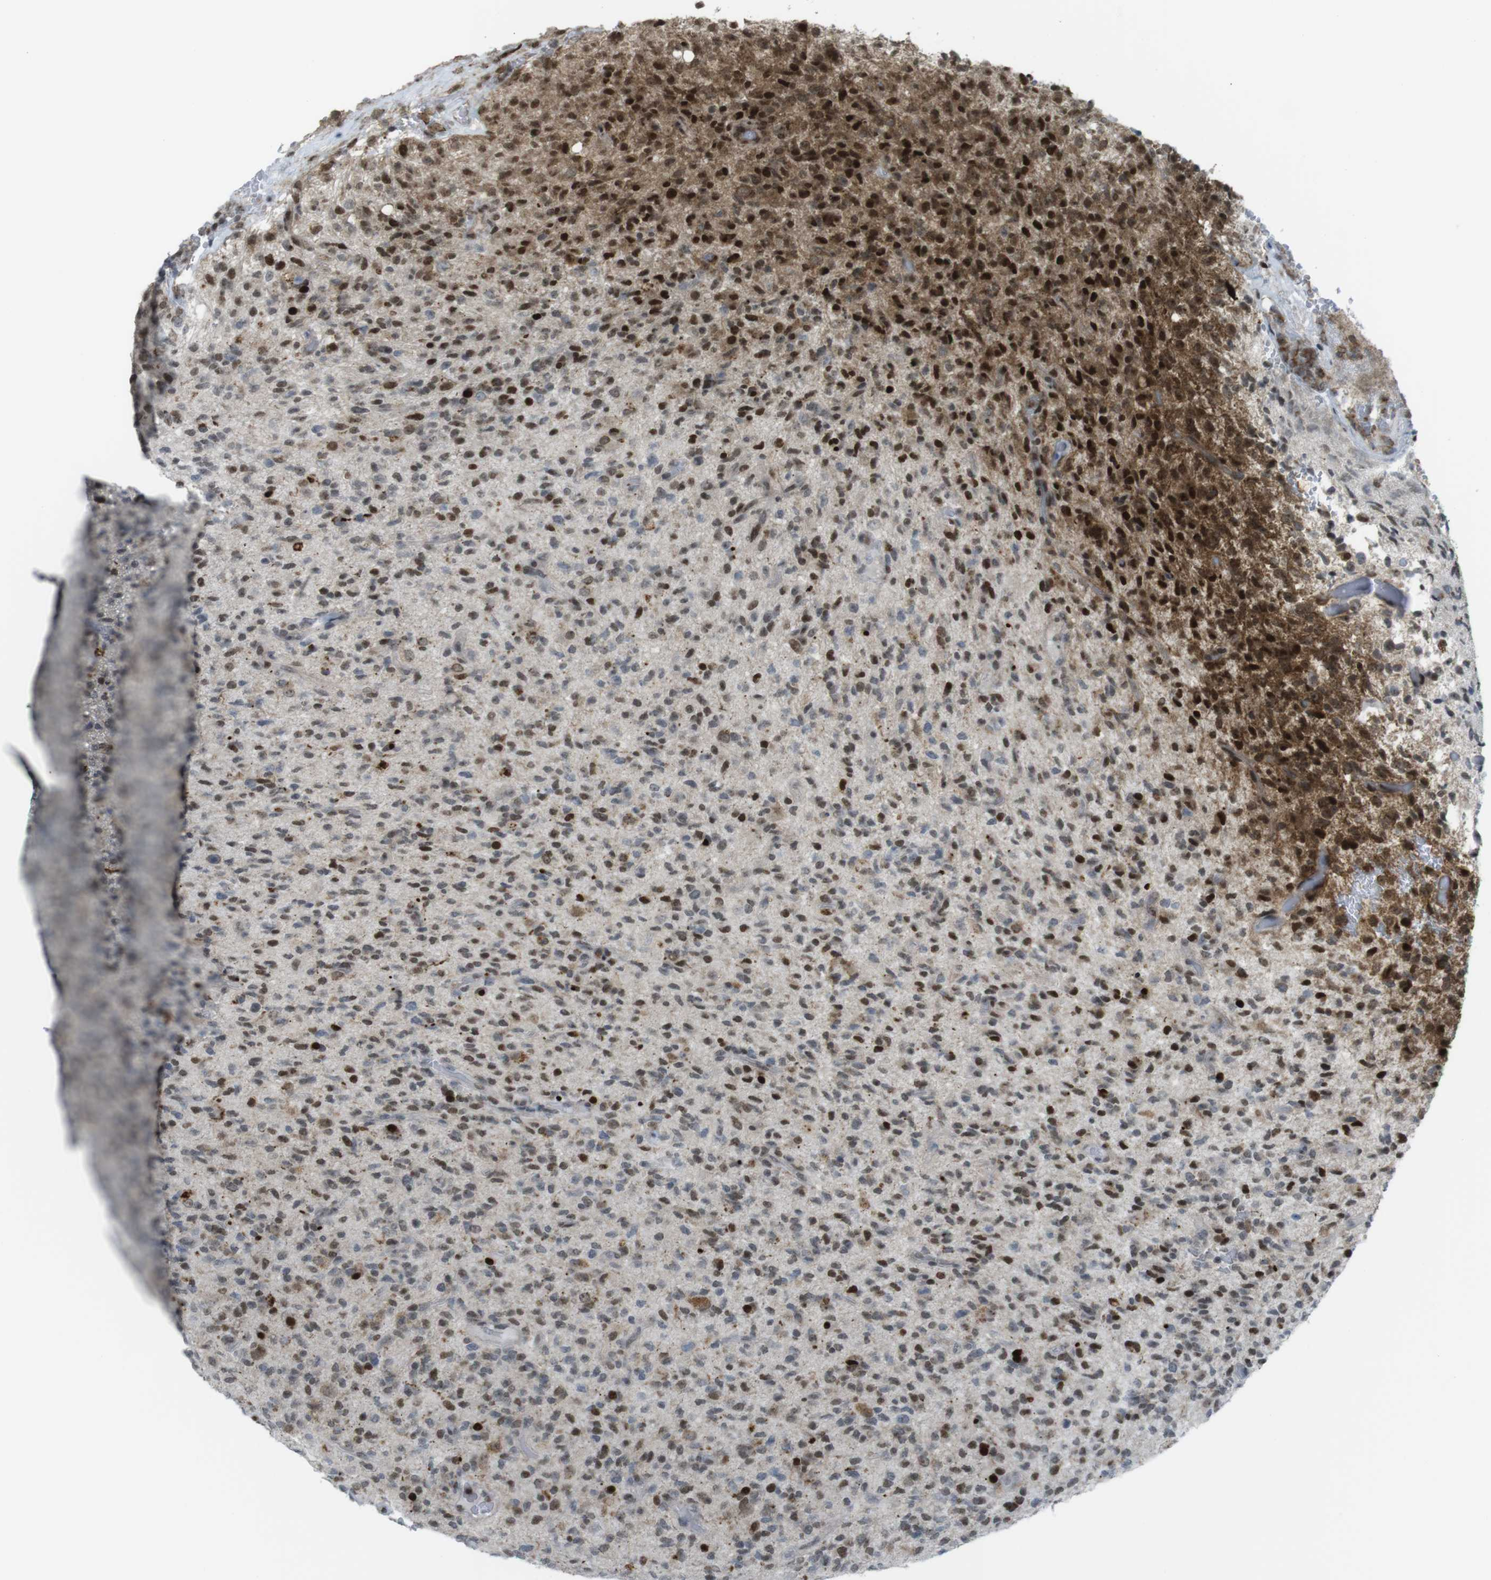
{"staining": {"intensity": "strong", "quantity": "25%-75%", "location": "cytoplasmic/membranous,nuclear"}, "tissue": "glioma", "cell_type": "Tumor cells", "image_type": "cancer", "snomed": [{"axis": "morphology", "description": "Glioma, malignant, High grade"}, {"axis": "topography", "description": "Brain"}], "caption": "Tumor cells reveal high levels of strong cytoplasmic/membranous and nuclear staining in approximately 25%-75% of cells in glioma.", "gene": "UBB", "patient": {"sex": "male", "age": 71}}